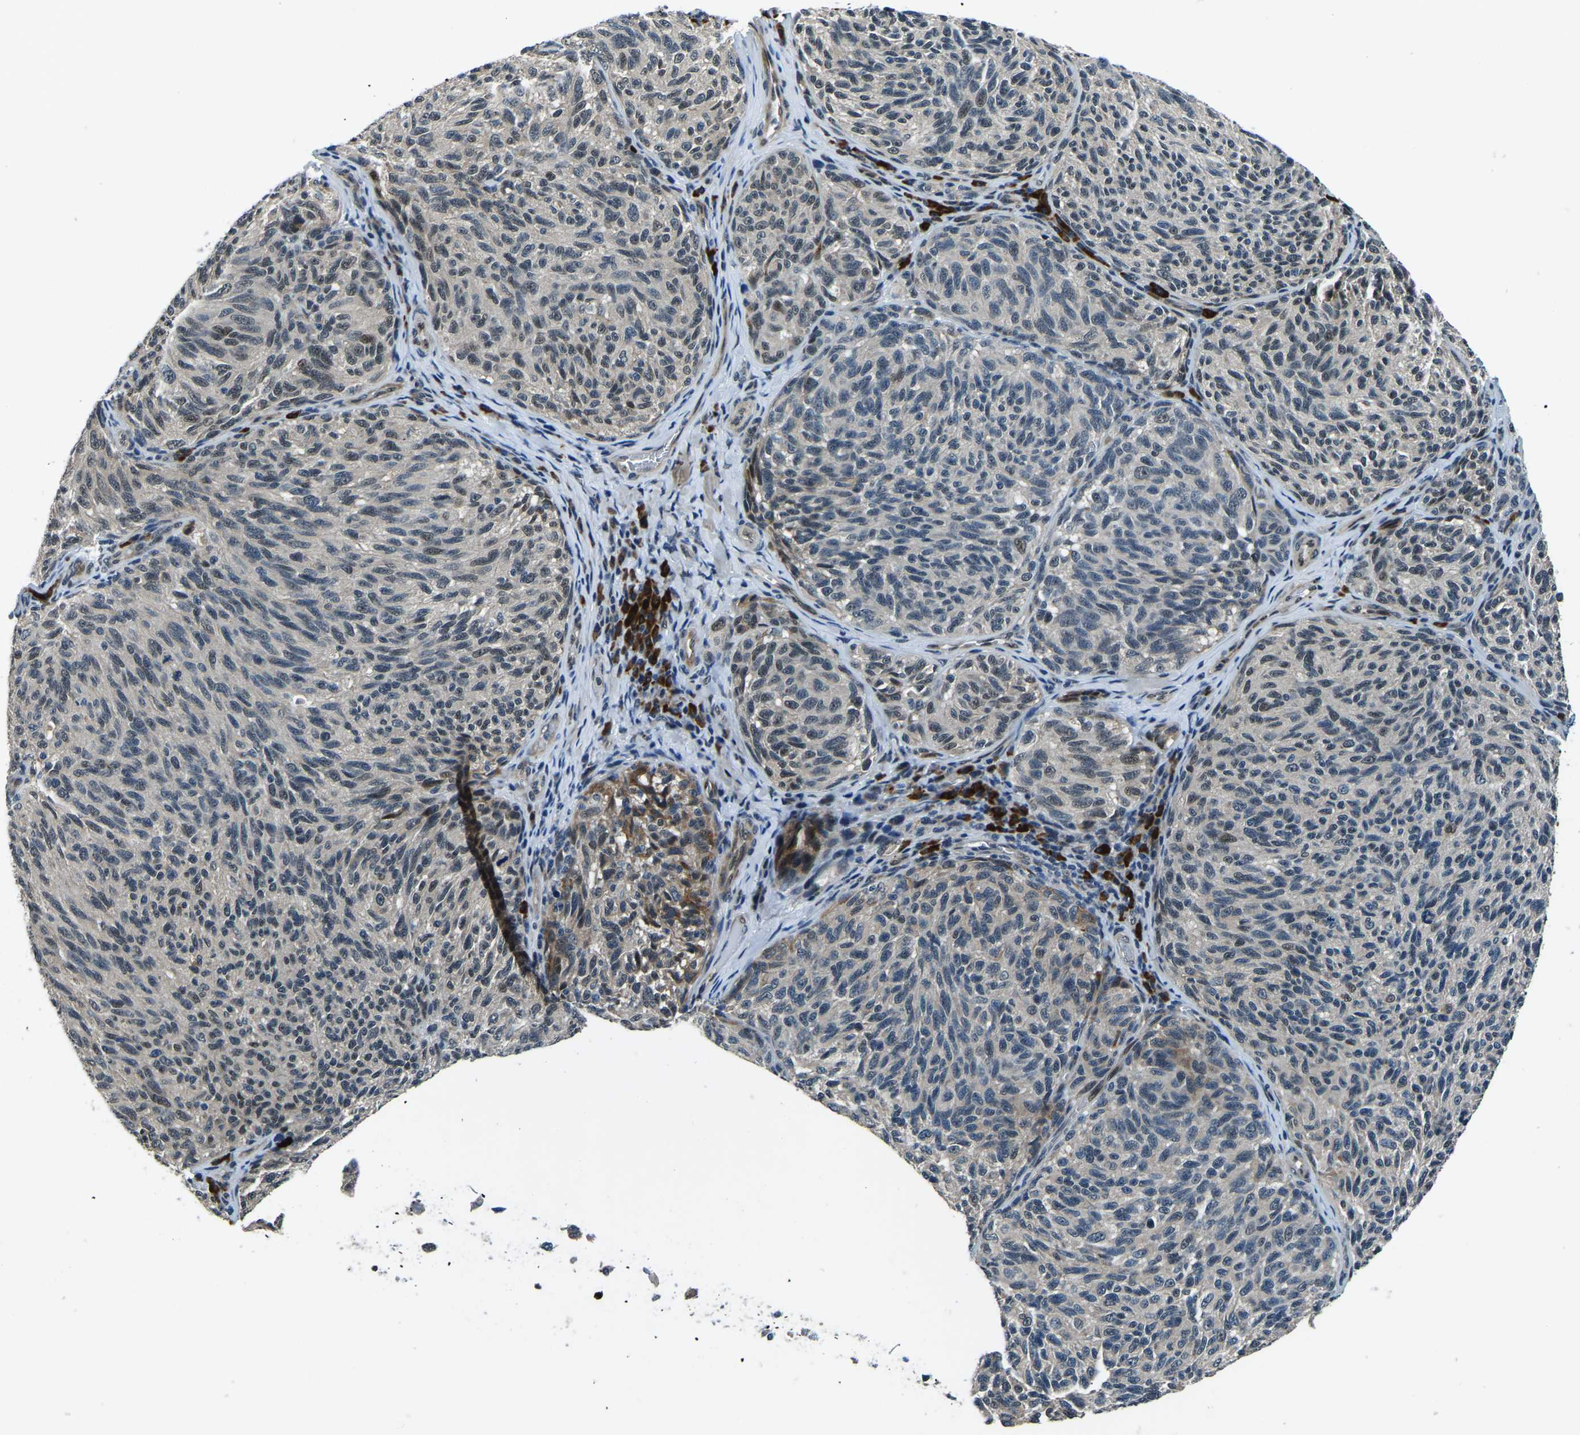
{"staining": {"intensity": "moderate", "quantity": "<25%", "location": "cytoplasmic/membranous,nuclear"}, "tissue": "melanoma", "cell_type": "Tumor cells", "image_type": "cancer", "snomed": [{"axis": "morphology", "description": "Malignant melanoma, NOS"}, {"axis": "topography", "description": "Skin"}], "caption": "High-magnification brightfield microscopy of malignant melanoma stained with DAB (brown) and counterstained with hematoxylin (blue). tumor cells exhibit moderate cytoplasmic/membranous and nuclear staining is identified in about<25% of cells.", "gene": "ING2", "patient": {"sex": "female", "age": 73}}